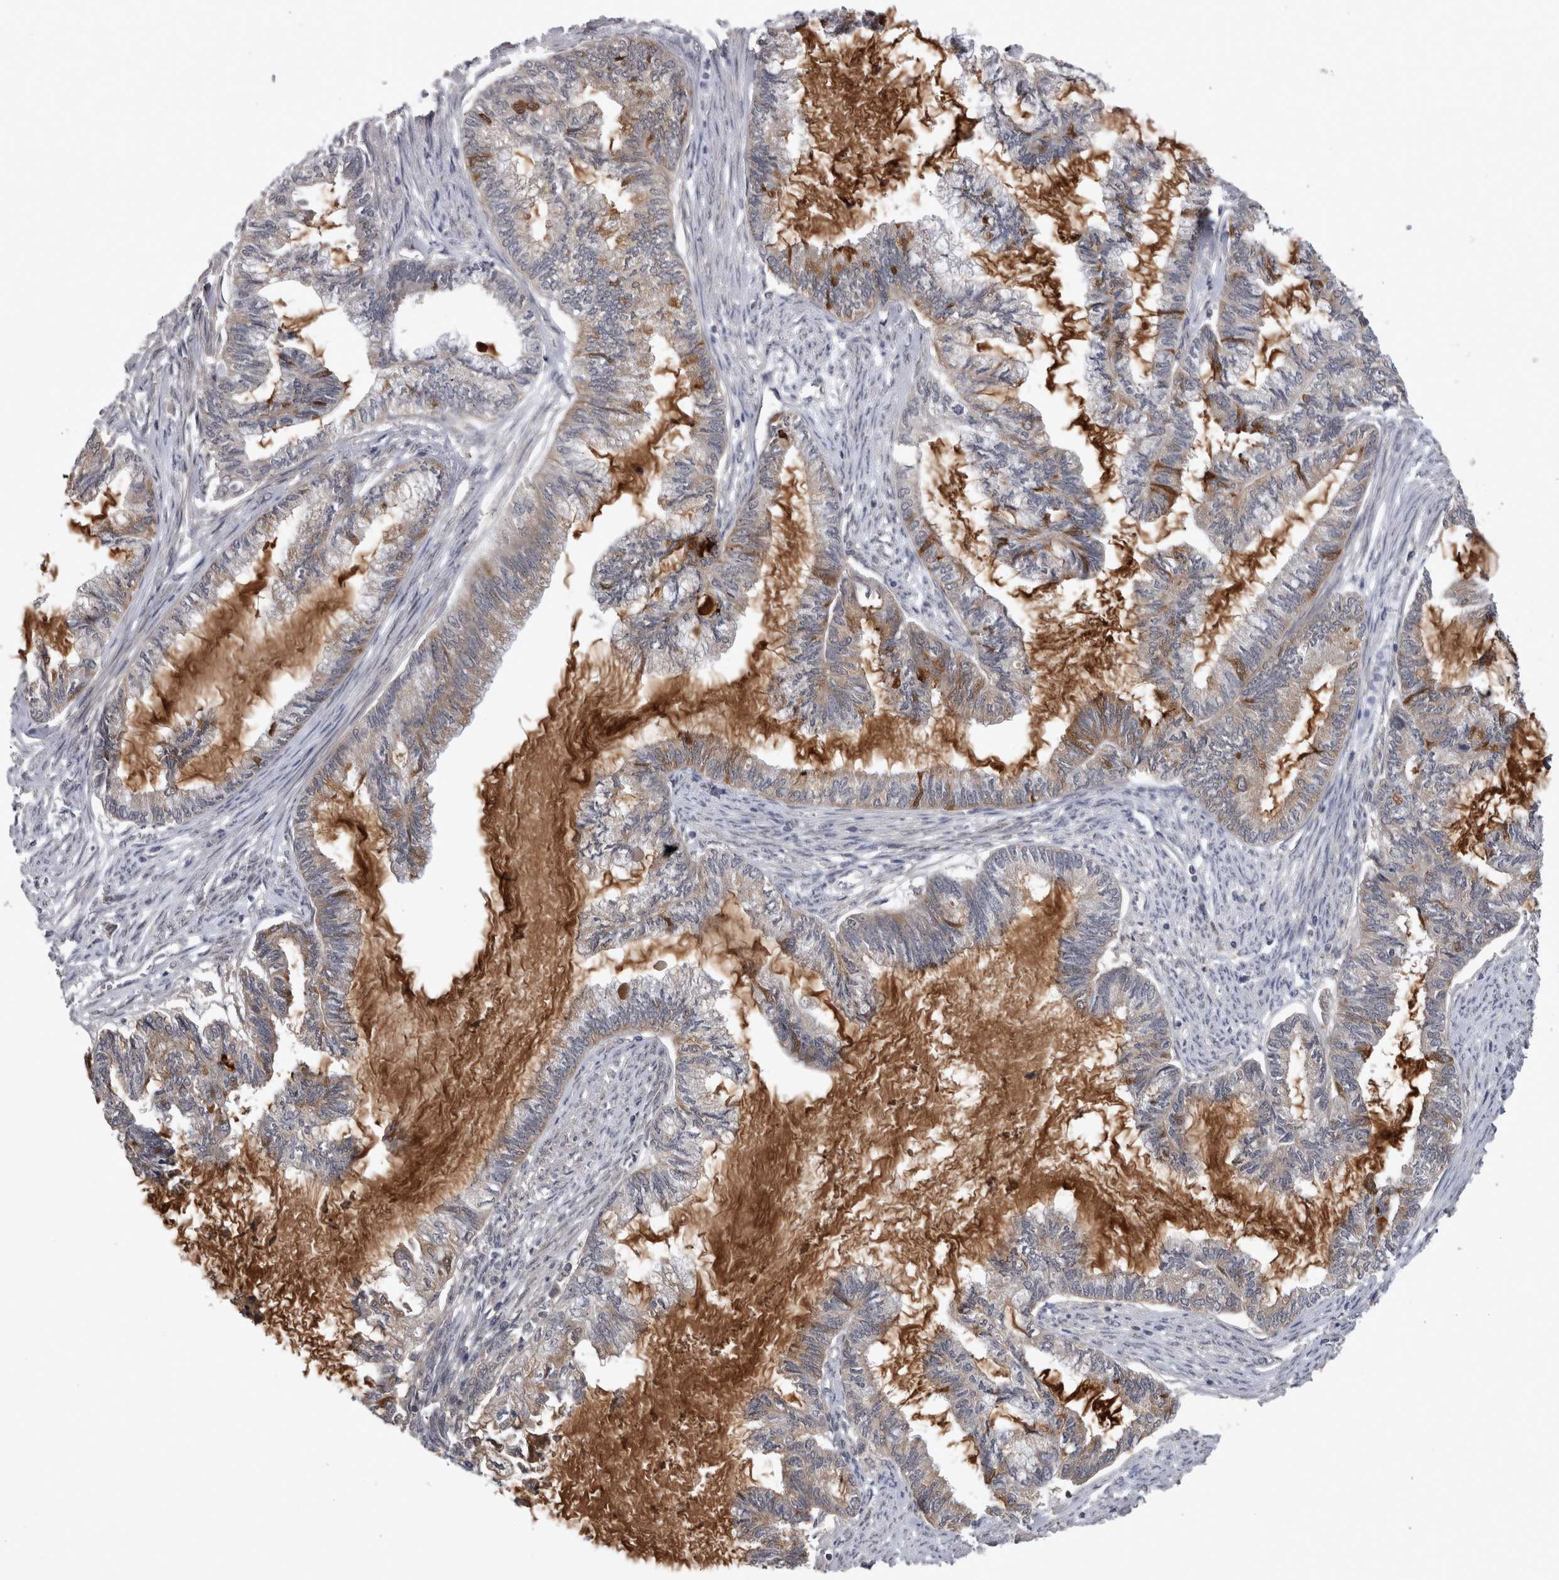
{"staining": {"intensity": "weak", "quantity": "25%-75%", "location": "cytoplasmic/membranous"}, "tissue": "endometrial cancer", "cell_type": "Tumor cells", "image_type": "cancer", "snomed": [{"axis": "morphology", "description": "Adenocarcinoma, NOS"}, {"axis": "topography", "description": "Endometrium"}], "caption": "Tumor cells exhibit low levels of weak cytoplasmic/membranous staining in approximately 25%-75% of cells in human endometrial adenocarcinoma. (DAB (3,3'-diaminobenzidine) IHC, brown staining for protein, blue staining for nuclei).", "gene": "ZNF114", "patient": {"sex": "female", "age": 86}}